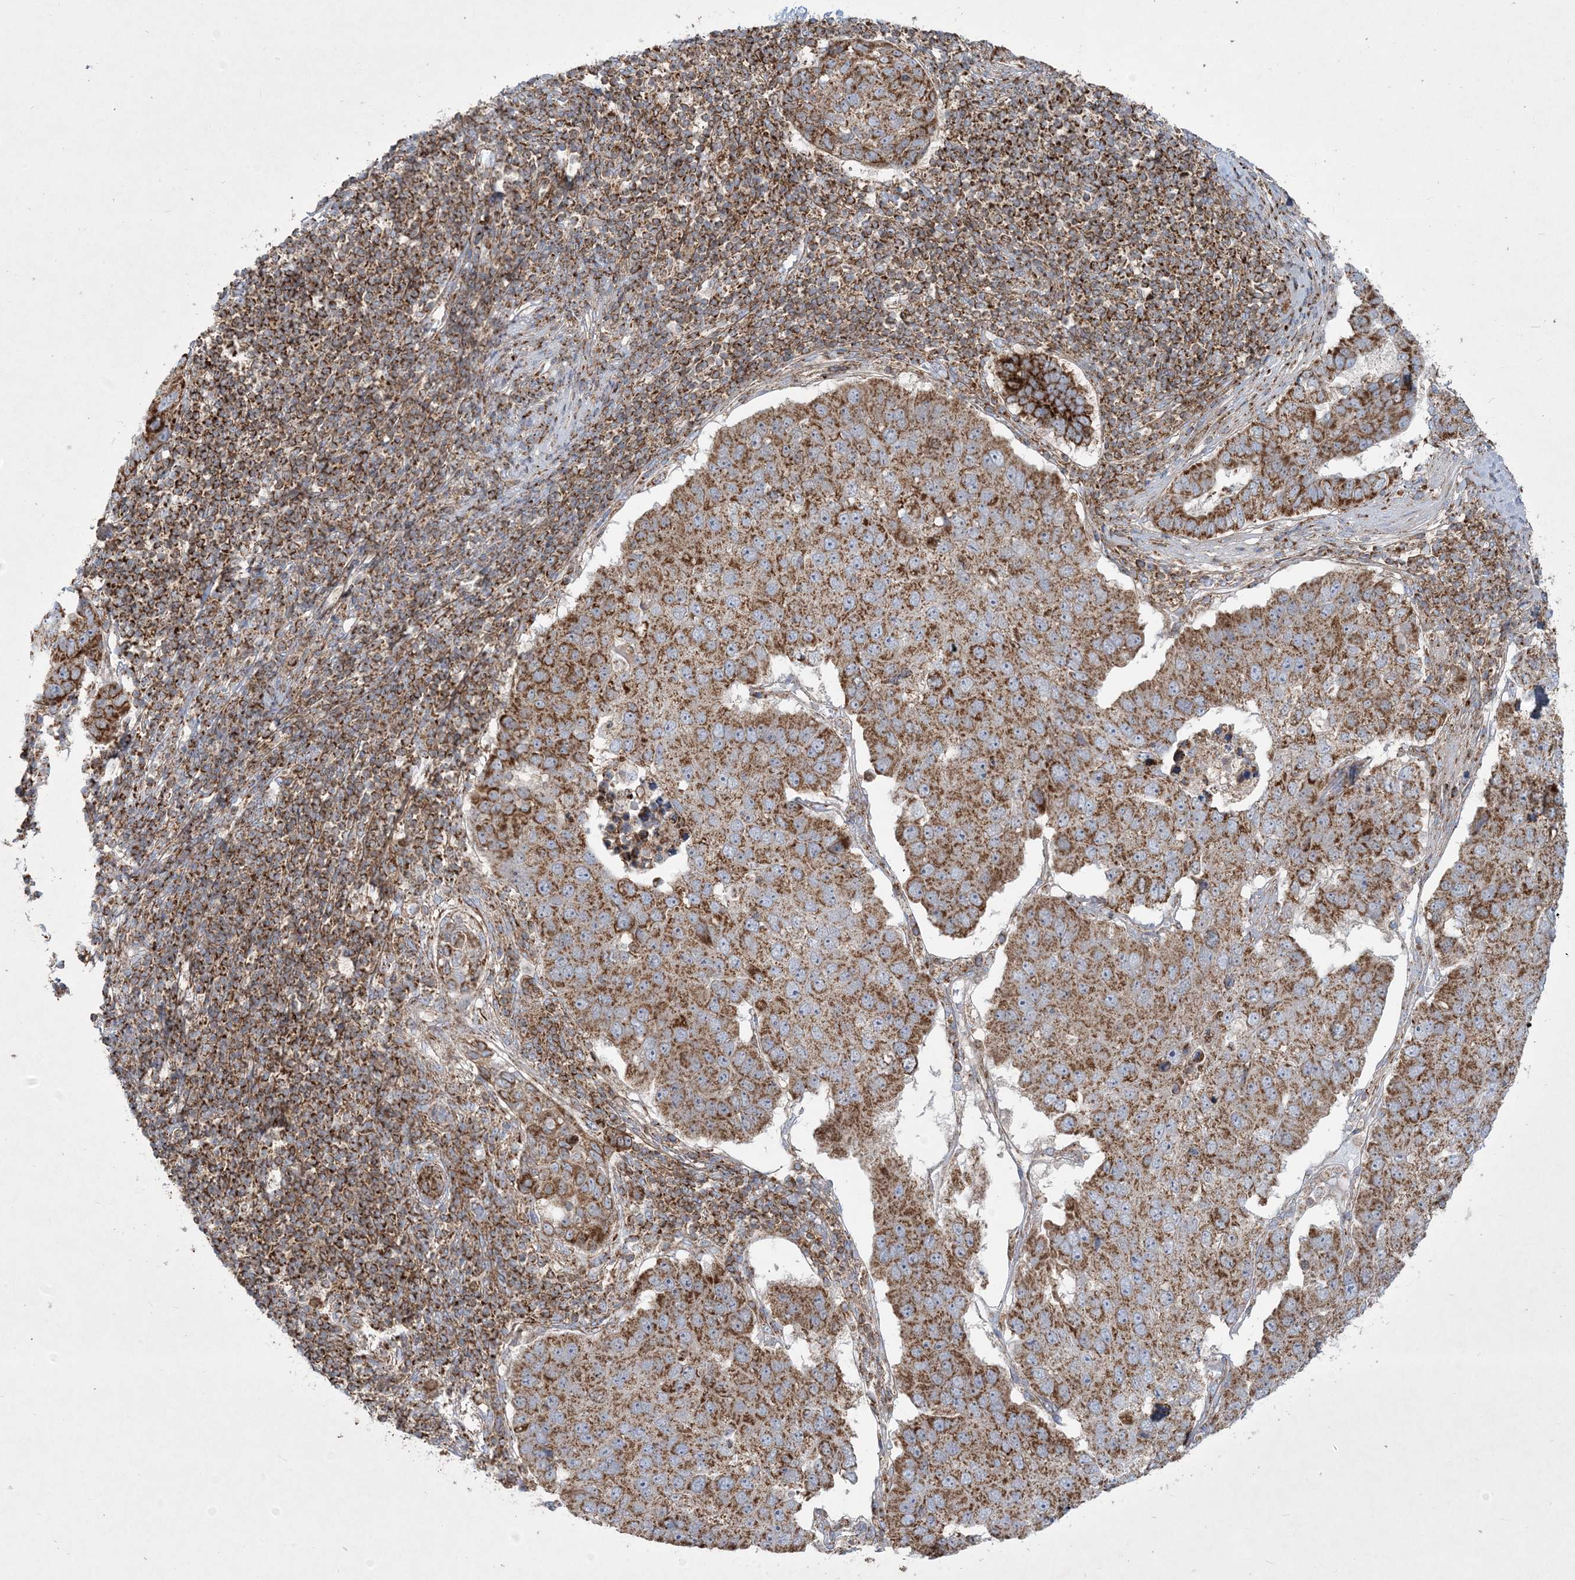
{"staining": {"intensity": "moderate", "quantity": ">75%", "location": "cytoplasmic/membranous"}, "tissue": "pancreatic cancer", "cell_type": "Tumor cells", "image_type": "cancer", "snomed": [{"axis": "morphology", "description": "Adenocarcinoma, NOS"}, {"axis": "topography", "description": "Pancreas"}], "caption": "The photomicrograph displays a brown stain indicating the presence of a protein in the cytoplasmic/membranous of tumor cells in pancreatic adenocarcinoma.", "gene": "BEND4", "patient": {"sex": "female", "age": 61}}